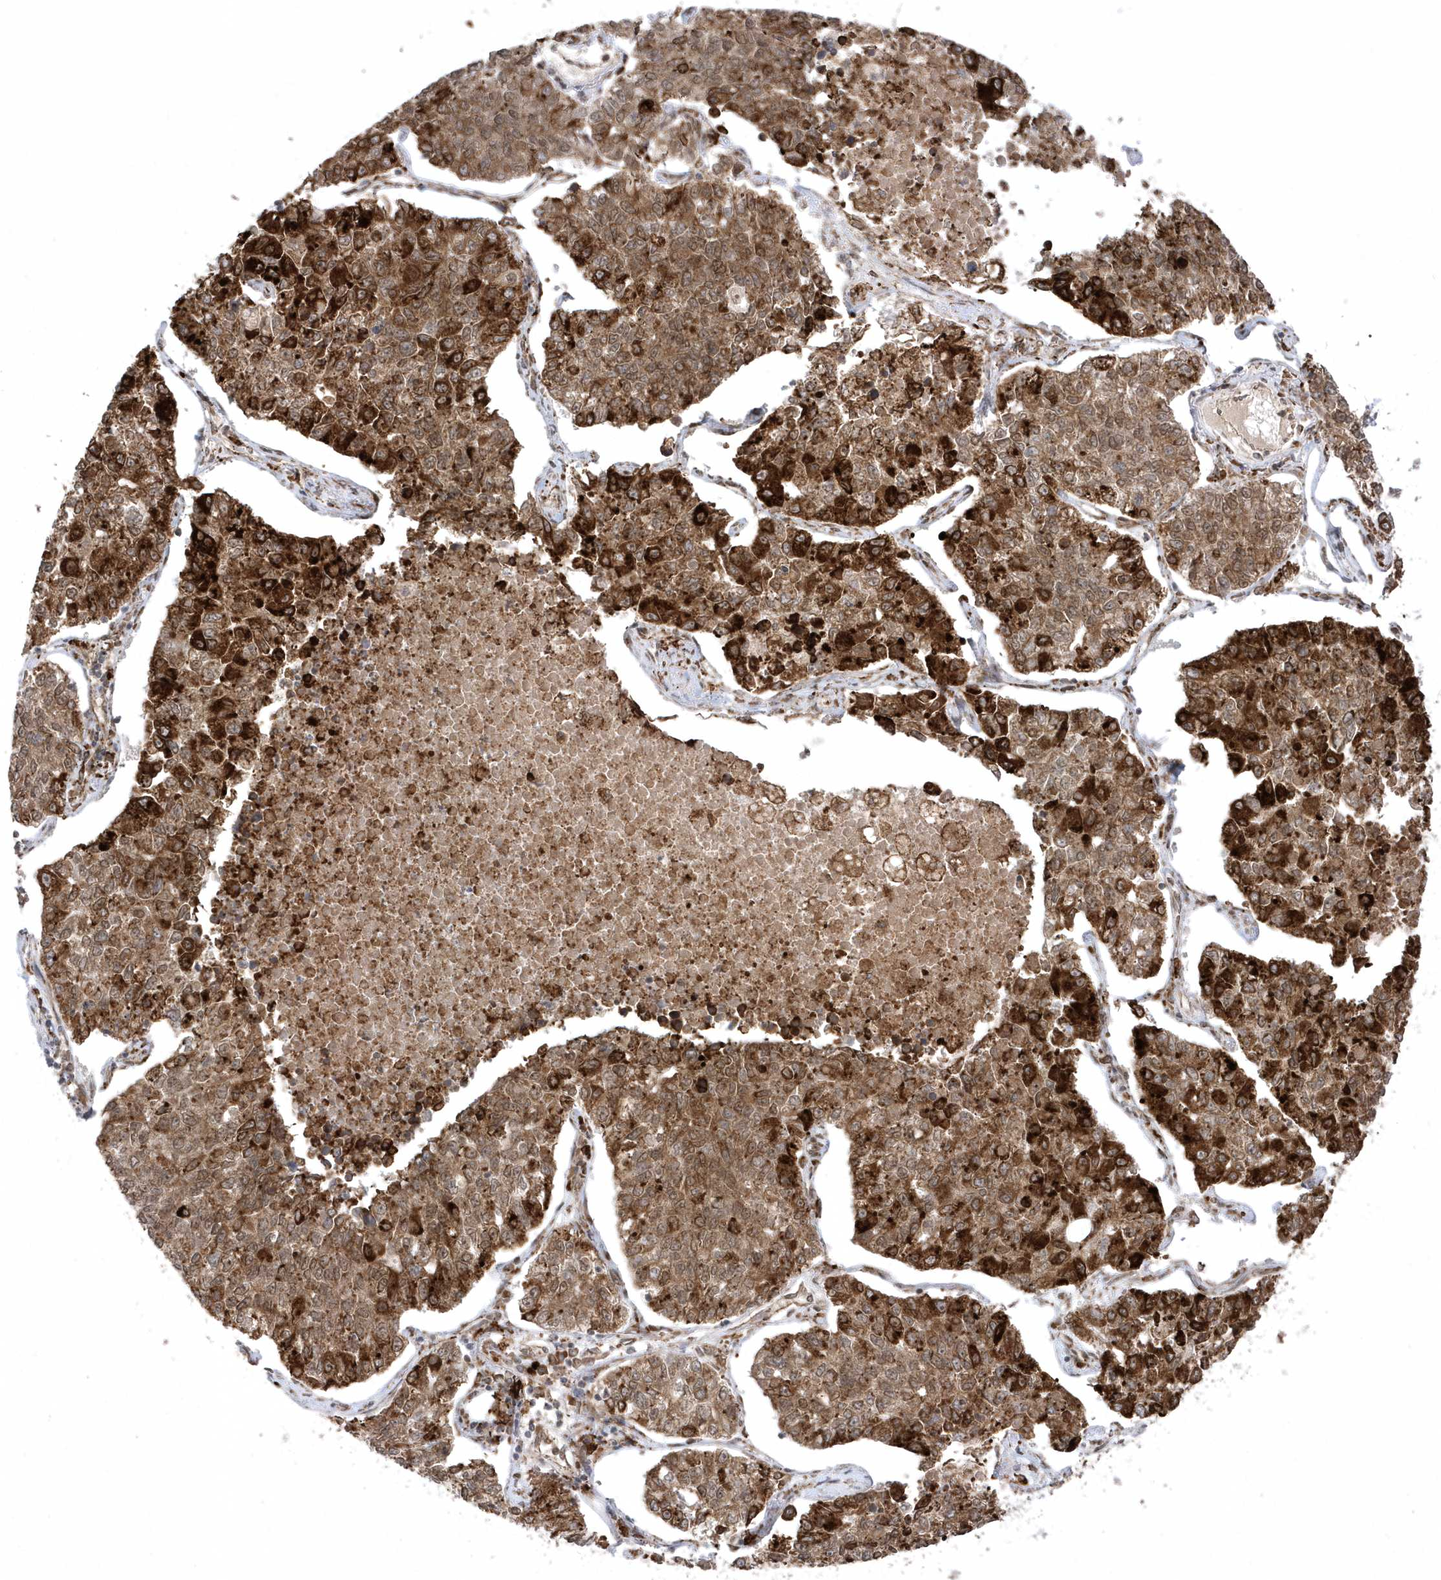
{"staining": {"intensity": "strong", "quantity": "25%-75%", "location": "cytoplasmic/membranous"}, "tissue": "lung cancer", "cell_type": "Tumor cells", "image_type": "cancer", "snomed": [{"axis": "morphology", "description": "Adenocarcinoma, NOS"}, {"axis": "topography", "description": "Lung"}], "caption": "Human lung adenocarcinoma stained for a protein (brown) displays strong cytoplasmic/membranous positive positivity in approximately 25%-75% of tumor cells.", "gene": "EPC2", "patient": {"sex": "male", "age": 49}}